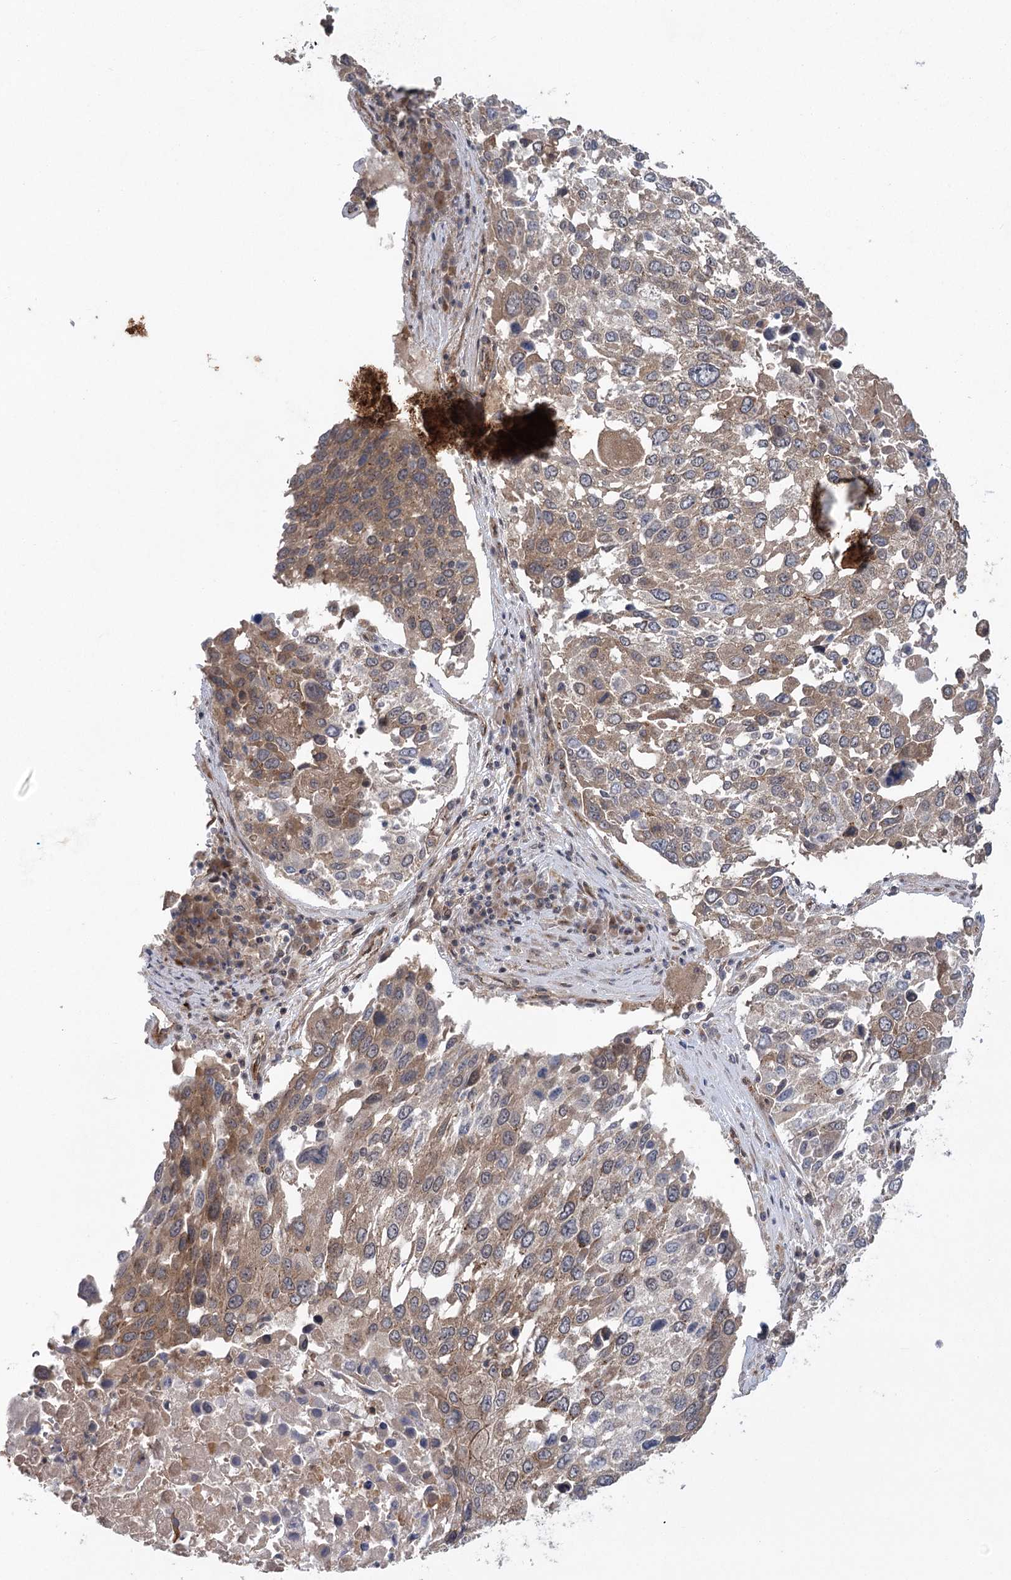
{"staining": {"intensity": "moderate", "quantity": ">75%", "location": "cytoplasmic/membranous"}, "tissue": "lung cancer", "cell_type": "Tumor cells", "image_type": "cancer", "snomed": [{"axis": "morphology", "description": "Squamous cell carcinoma, NOS"}, {"axis": "topography", "description": "Lung"}], "caption": "Immunohistochemistry (IHC) of human lung cancer (squamous cell carcinoma) displays medium levels of moderate cytoplasmic/membranous positivity in about >75% of tumor cells.", "gene": "METTL24", "patient": {"sex": "male", "age": 65}}